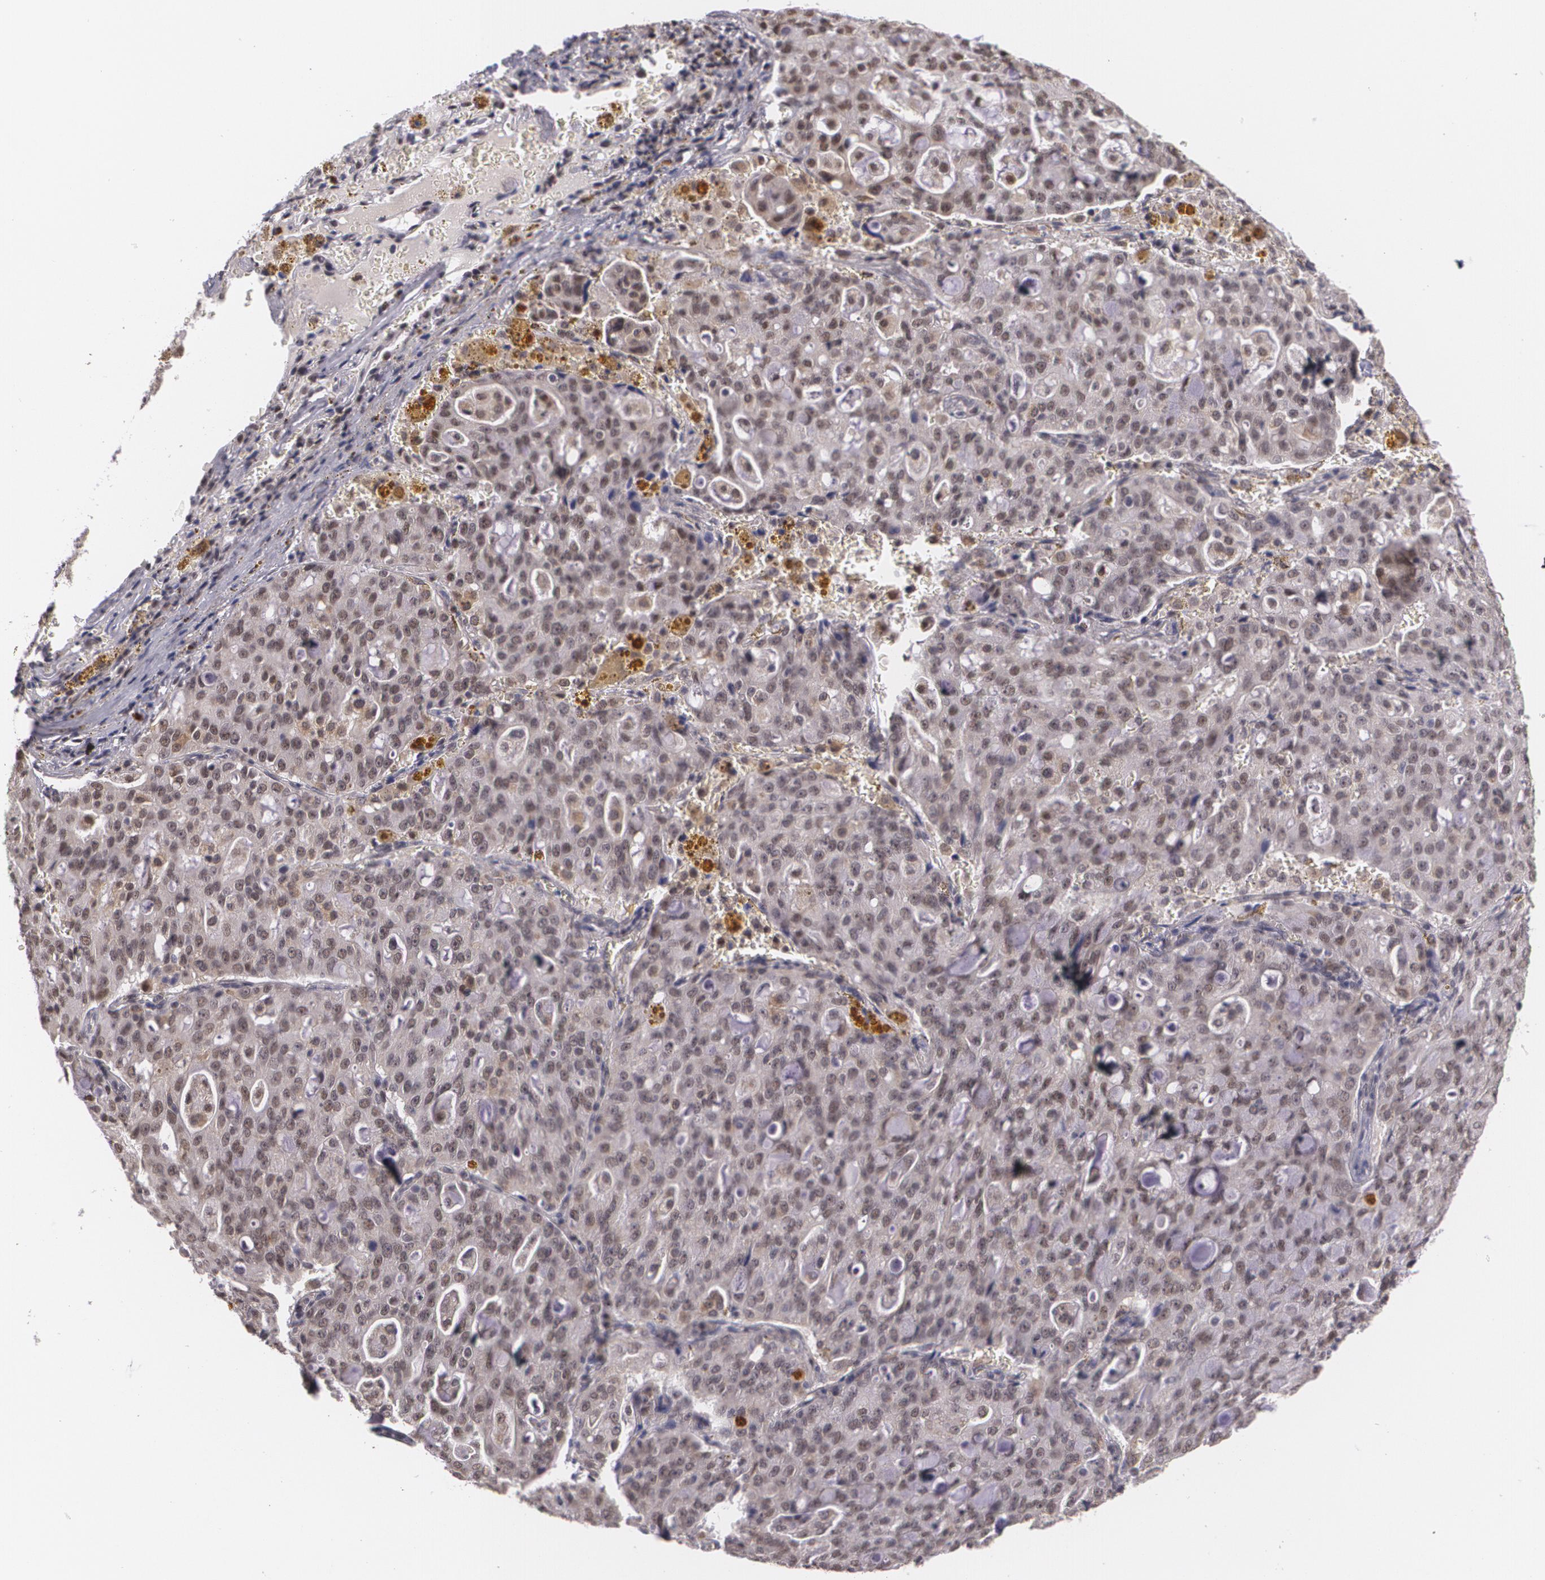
{"staining": {"intensity": "weak", "quantity": "<25%", "location": "nuclear"}, "tissue": "lung cancer", "cell_type": "Tumor cells", "image_type": "cancer", "snomed": [{"axis": "morphology", "description": "Adenocarcinoma, NOS"}, {"axis": "topography", "description": "Lung"}], "caption": "Immunohistochemistry (IHC) histopathology image of neoplastic tissue: lung cancer (adenocarcinoma) stained with DAB (3,3'-diaminobenzidine) reveals no significant protein expression in tumor cells.", "gene": "ALX1", "patient": {"sex": "female", "age": 44}}